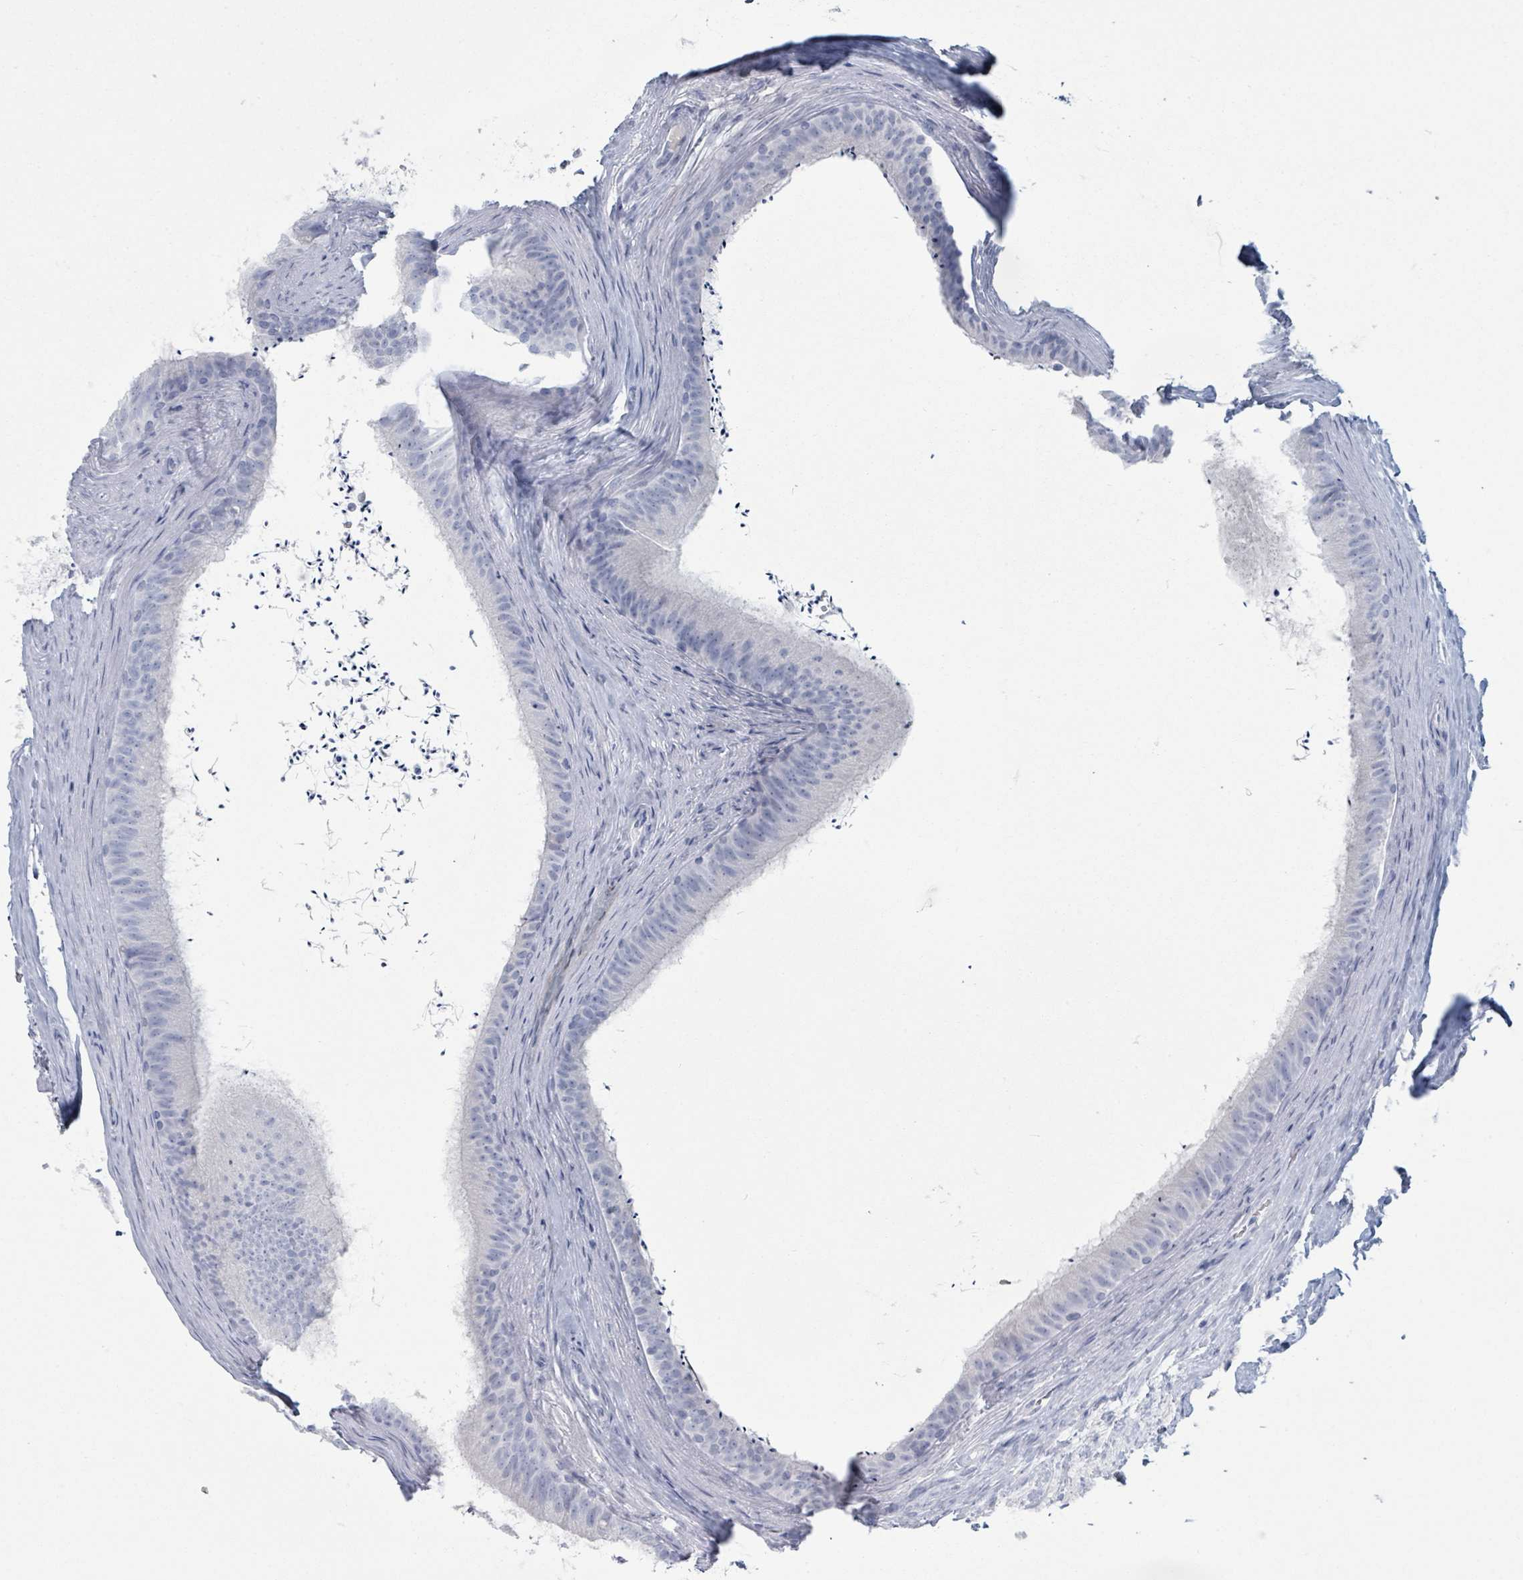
{"staining": {"intensity": "negative", "quantity": "none", "location": "none"}, "tissue": "epididymis", "cell_type": "Glandular cells", "image_type": "normal", "snomed": [{"axis": "morphology", "description": "Normal tissue, NOS"}, {"axis": "topography", "description": "Testis"}, {"axis": "topography", "description": "Epididymis"}], "caption": "Immunohistochemical staining of benign epididymis displays no significant staining in glandular cells.", "gene": "DEFA4", "patient": {"sex": "male", "age": 41}}